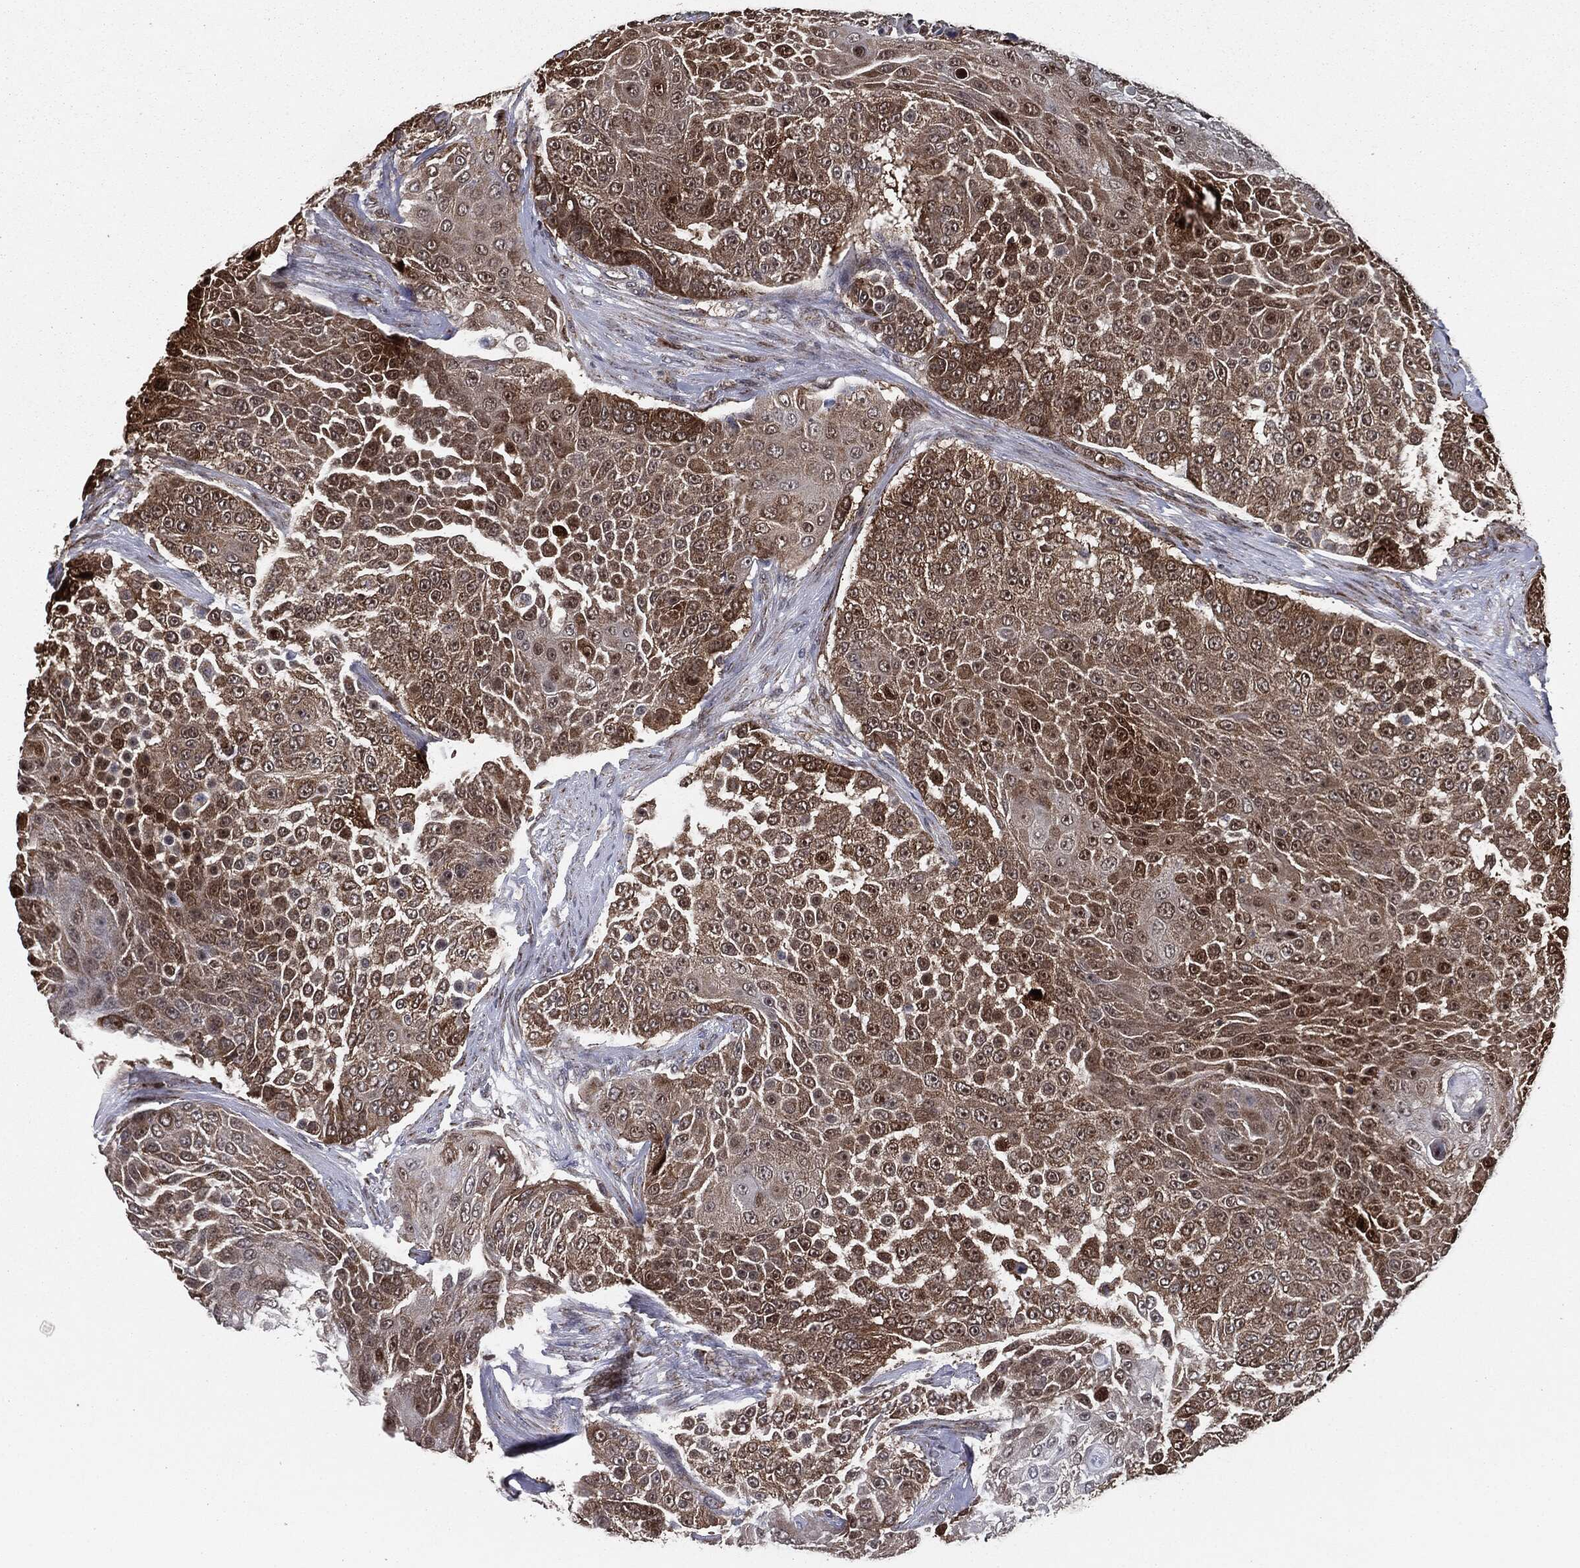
{"staining": {"intensity": "moderate", "quantity": ">75%", "location": "cytoplasmic/membranous"}, "tissue": "urothelial cancer", "cell_type": "Tumor cells", "image_type": "cancer", "snomed": [{"axis": "morphology", "description": "Urothelial carcinoma, High grade"}, {"axis": "topography", "description": "Urinary bladder"}], "caption": "The immunohistochemical stain highlights moderate cytoplasmic/membranous staining in tumor cells of urothelial cancer tissue.", "gene": "CHCHD2", "patient": {"sex": "female", "age": 63}}